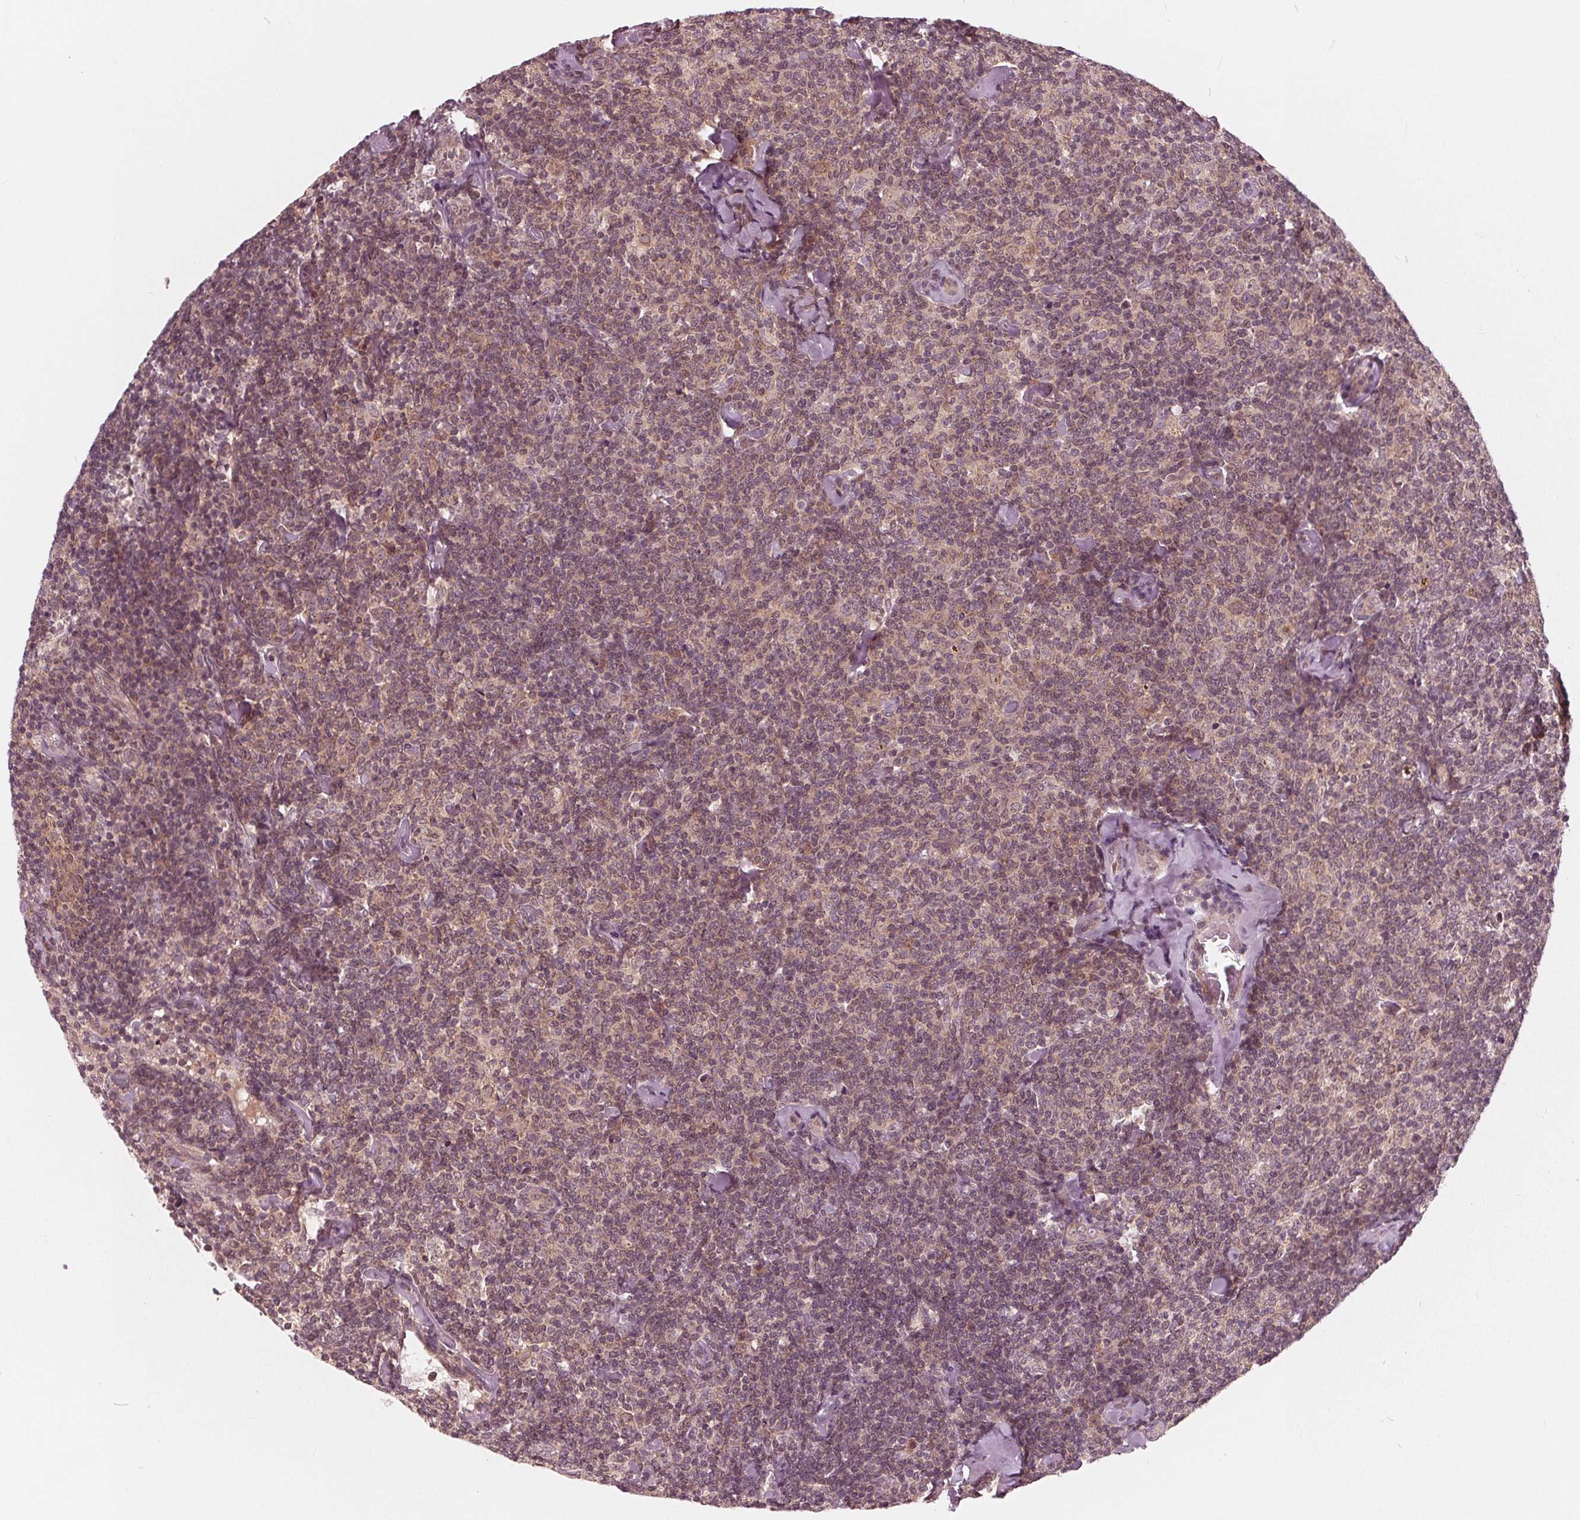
{"staining": {"intensity": "weak", "quantity": ">75%", "location": "cytoplasmic/membranous"}, "tissue": "lymphoma", "cell_type": "Tumor cells", "image_type": "cancer", "snomed": [{"axis": "morphology", "description": "Malignant lymphoma, non-Hodgkin's type, Low grade"}, {"axis": "topography", "description": "Lymph node"}], "caption": "DAB immunohistochemical staining of human lymphoma shows weak cytoplasmic/membranous protein expression in about >75% of tumor cells. The protein of interest is shown in brown color, while the nuclei are stained blue.", "gene": "UBALD1", "patient": {"sex": "female", "age": 56}}